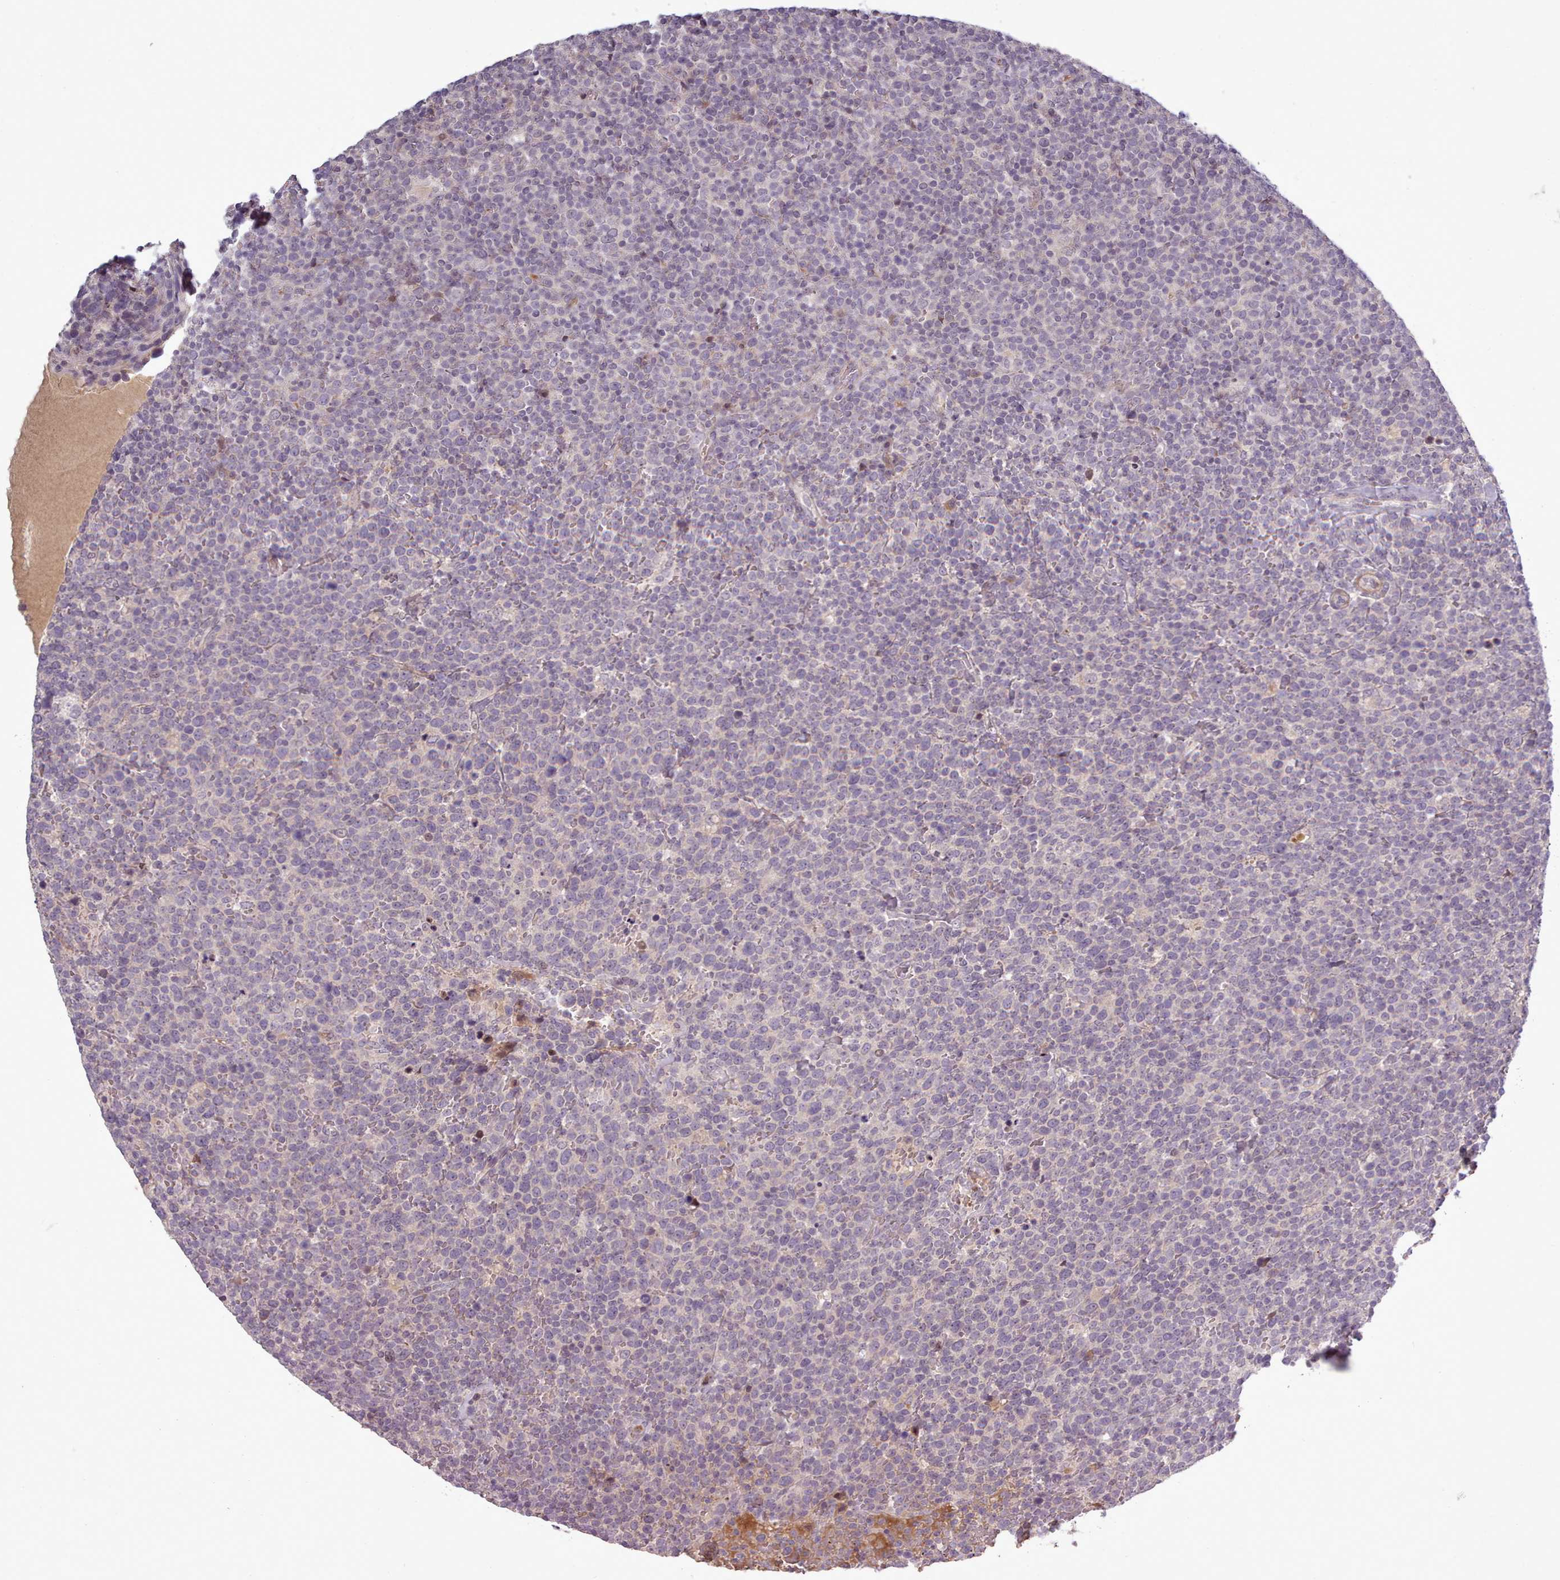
{"staining": {"intensity": "negative", "quantity": "none", "location": "none"}, "tissue": "lymphoma", "cell_type": "Tumor cells", "image_type": "cancer", "snomed": [{"axis": "morphology", "description": "Malignant lymphoma, non-Hodgkin's type, High grade"}, {"axis": "topography", "description": "Lymph node"}], "caption": "Immunohistochemistry (IHC) image of human lymphoma stained for a protein (brown), which exhibits no staining in tumor cells. (Stains: DAB (3,3'-diaminobenzidine) IHC with hematoxylin counter stain, Microscopy: brightfield microscopy at high magnification).", "gene": "LEFTY2", "patient": {"sex": "male", "age": 61}}